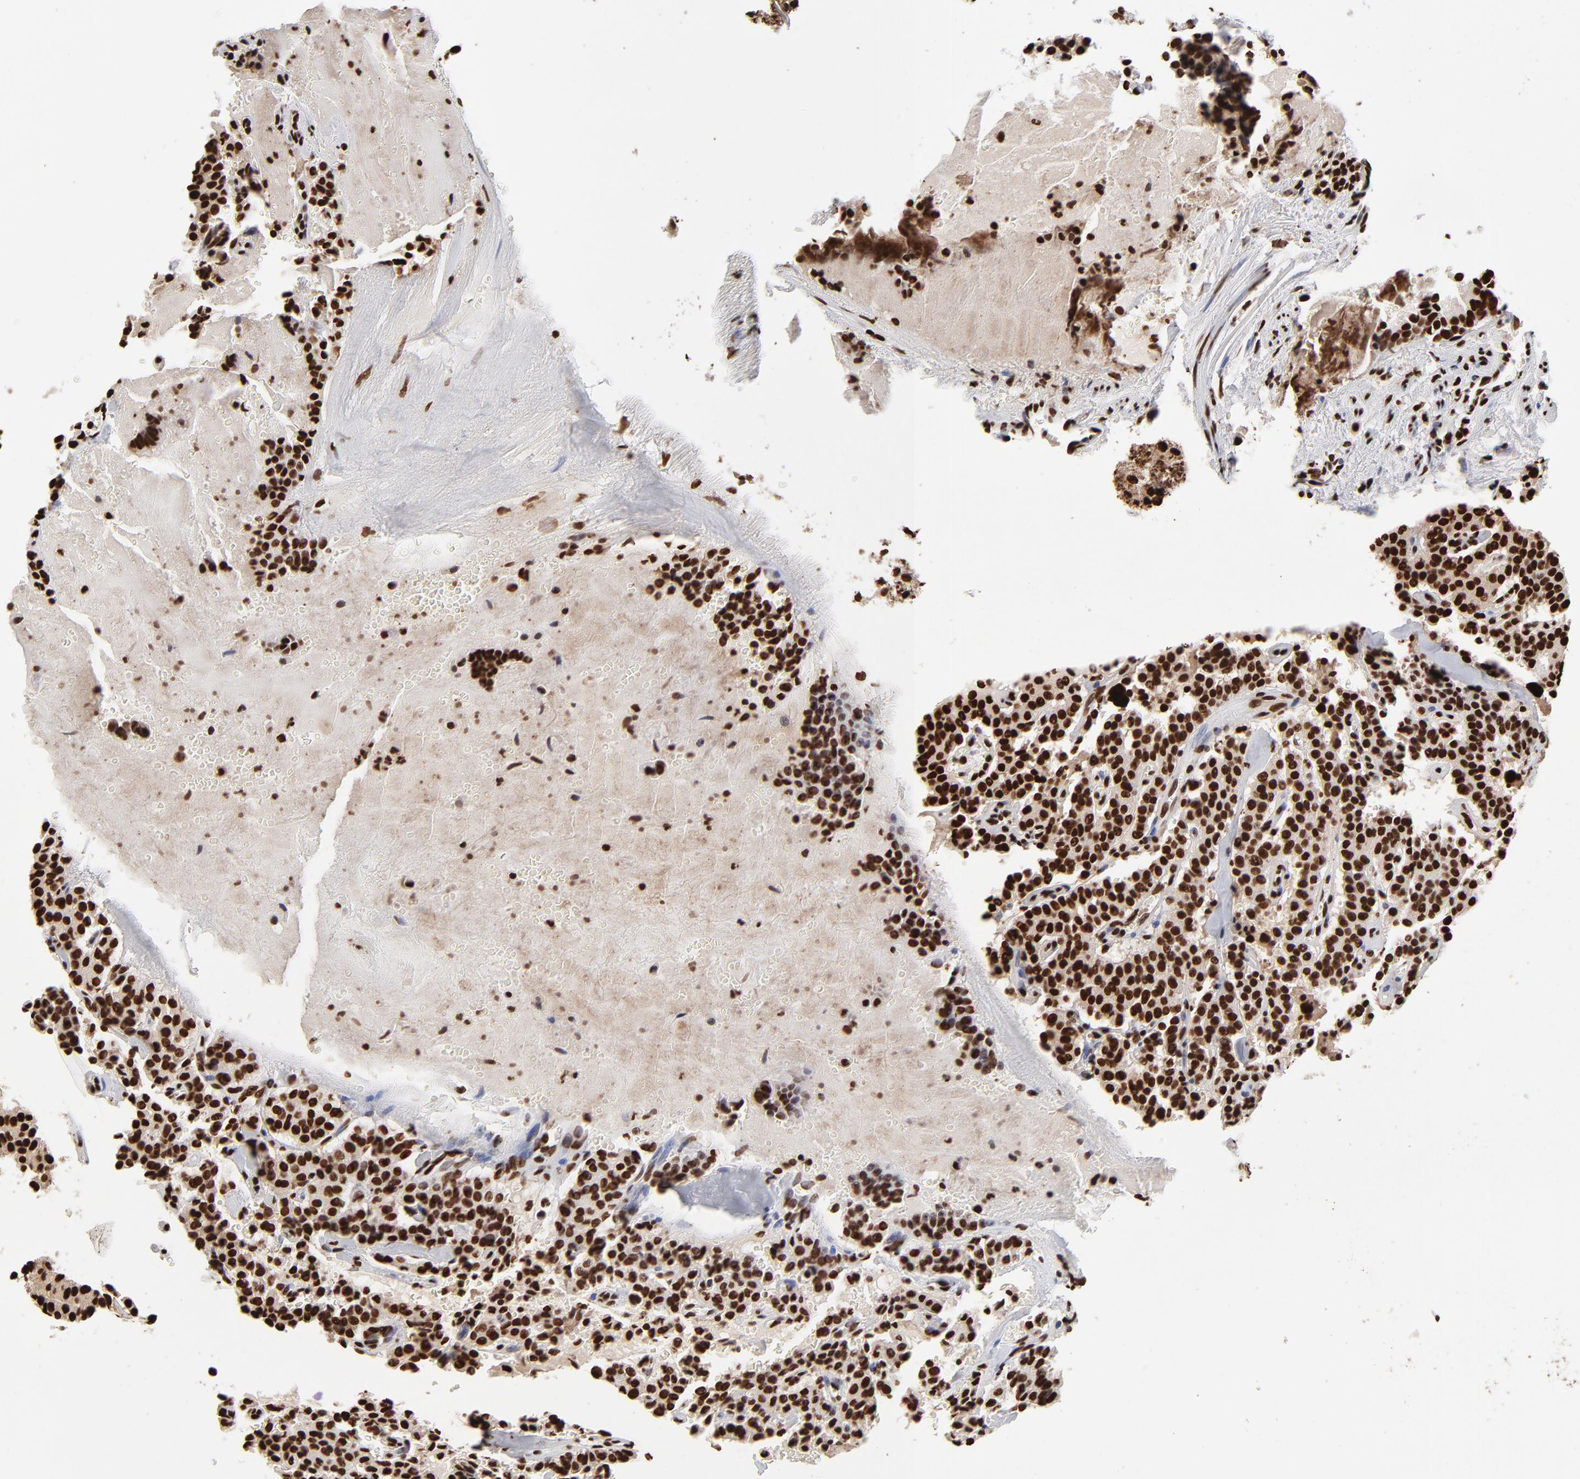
{"staining": {"intensity": "strong", "quantity": ">75%", "location": "nuclear"}, "tissue": "carcinoid", "cell_type": "Tumor cells", "image_type": "cancer", "snomed": [{"axis": "morphology", "description": "Carcinoid, malignant, NOS"}, {"axis": "topography", "description": "Bronchus"}], "caption": "Immunohistochemical staining of carcinoid demonstrates strong nuclear protein staining in about >75% of tumor cells.", "gene": "ZNF544", "patient": {"sex": "male", "age": 55}}